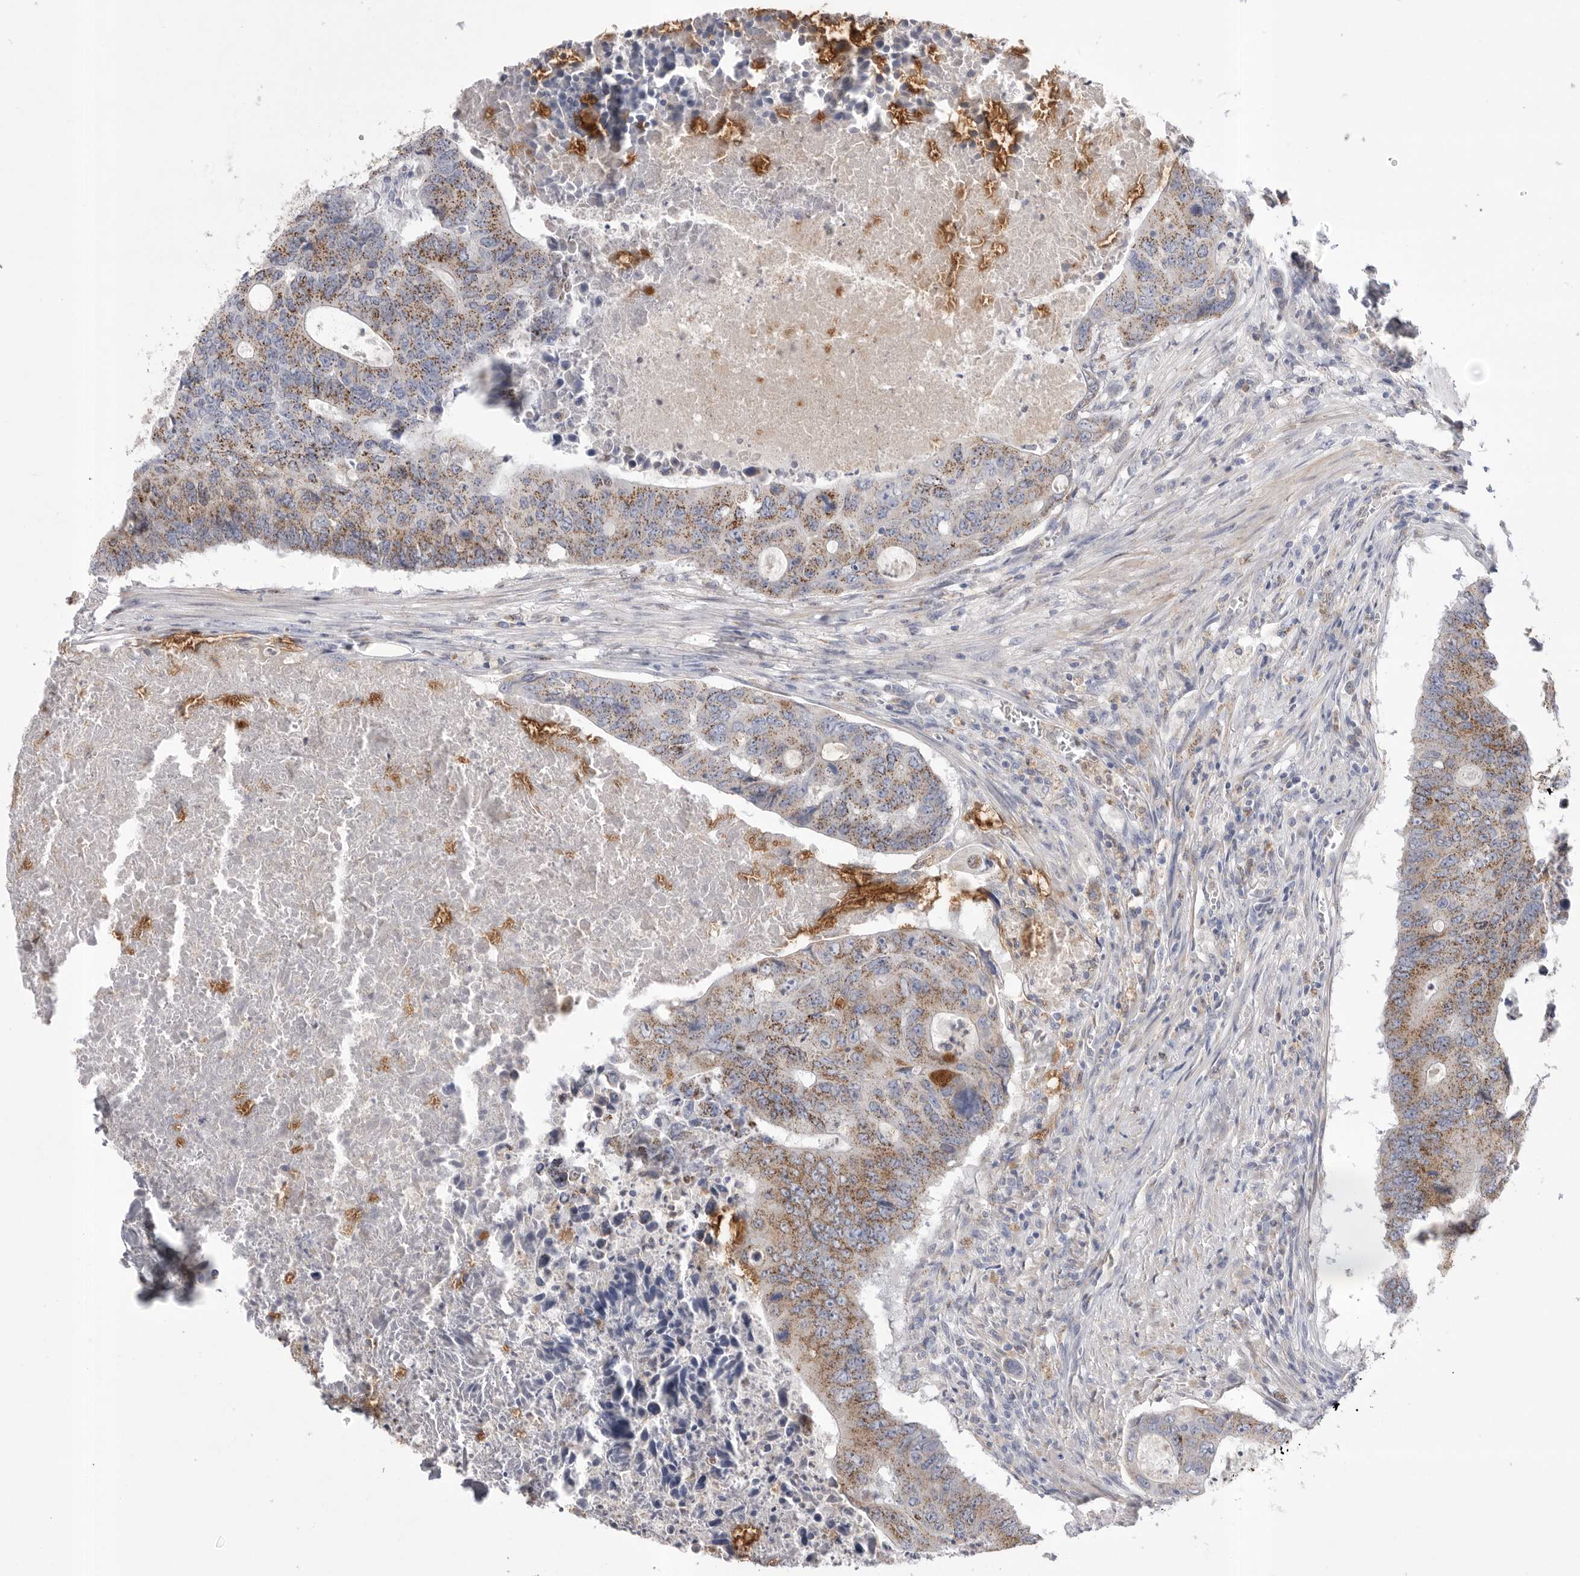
{"staining": {"intensity": "moderate", "quantity": ">75%", "location": "cytoplasmic/membranous"}, "tissue": "colorectal cancer", "cell_type": "Tumor cells", "image_type": "cancer", "snomed": [{"axis": "morphology", "description": "Adenocarcinoma, NOS"}, {"axis": "topography", "description": "Colon"}], "caption": "Immunohistochemistry (DAB) staining of colorectal cancer (adenocarcinoma) displays moderate cytoplasmic/membranous protein positivity in approximately >75% of tumor cells.", "gene": "CCDC126", "patient": {"sex": "male", "age": 87}}